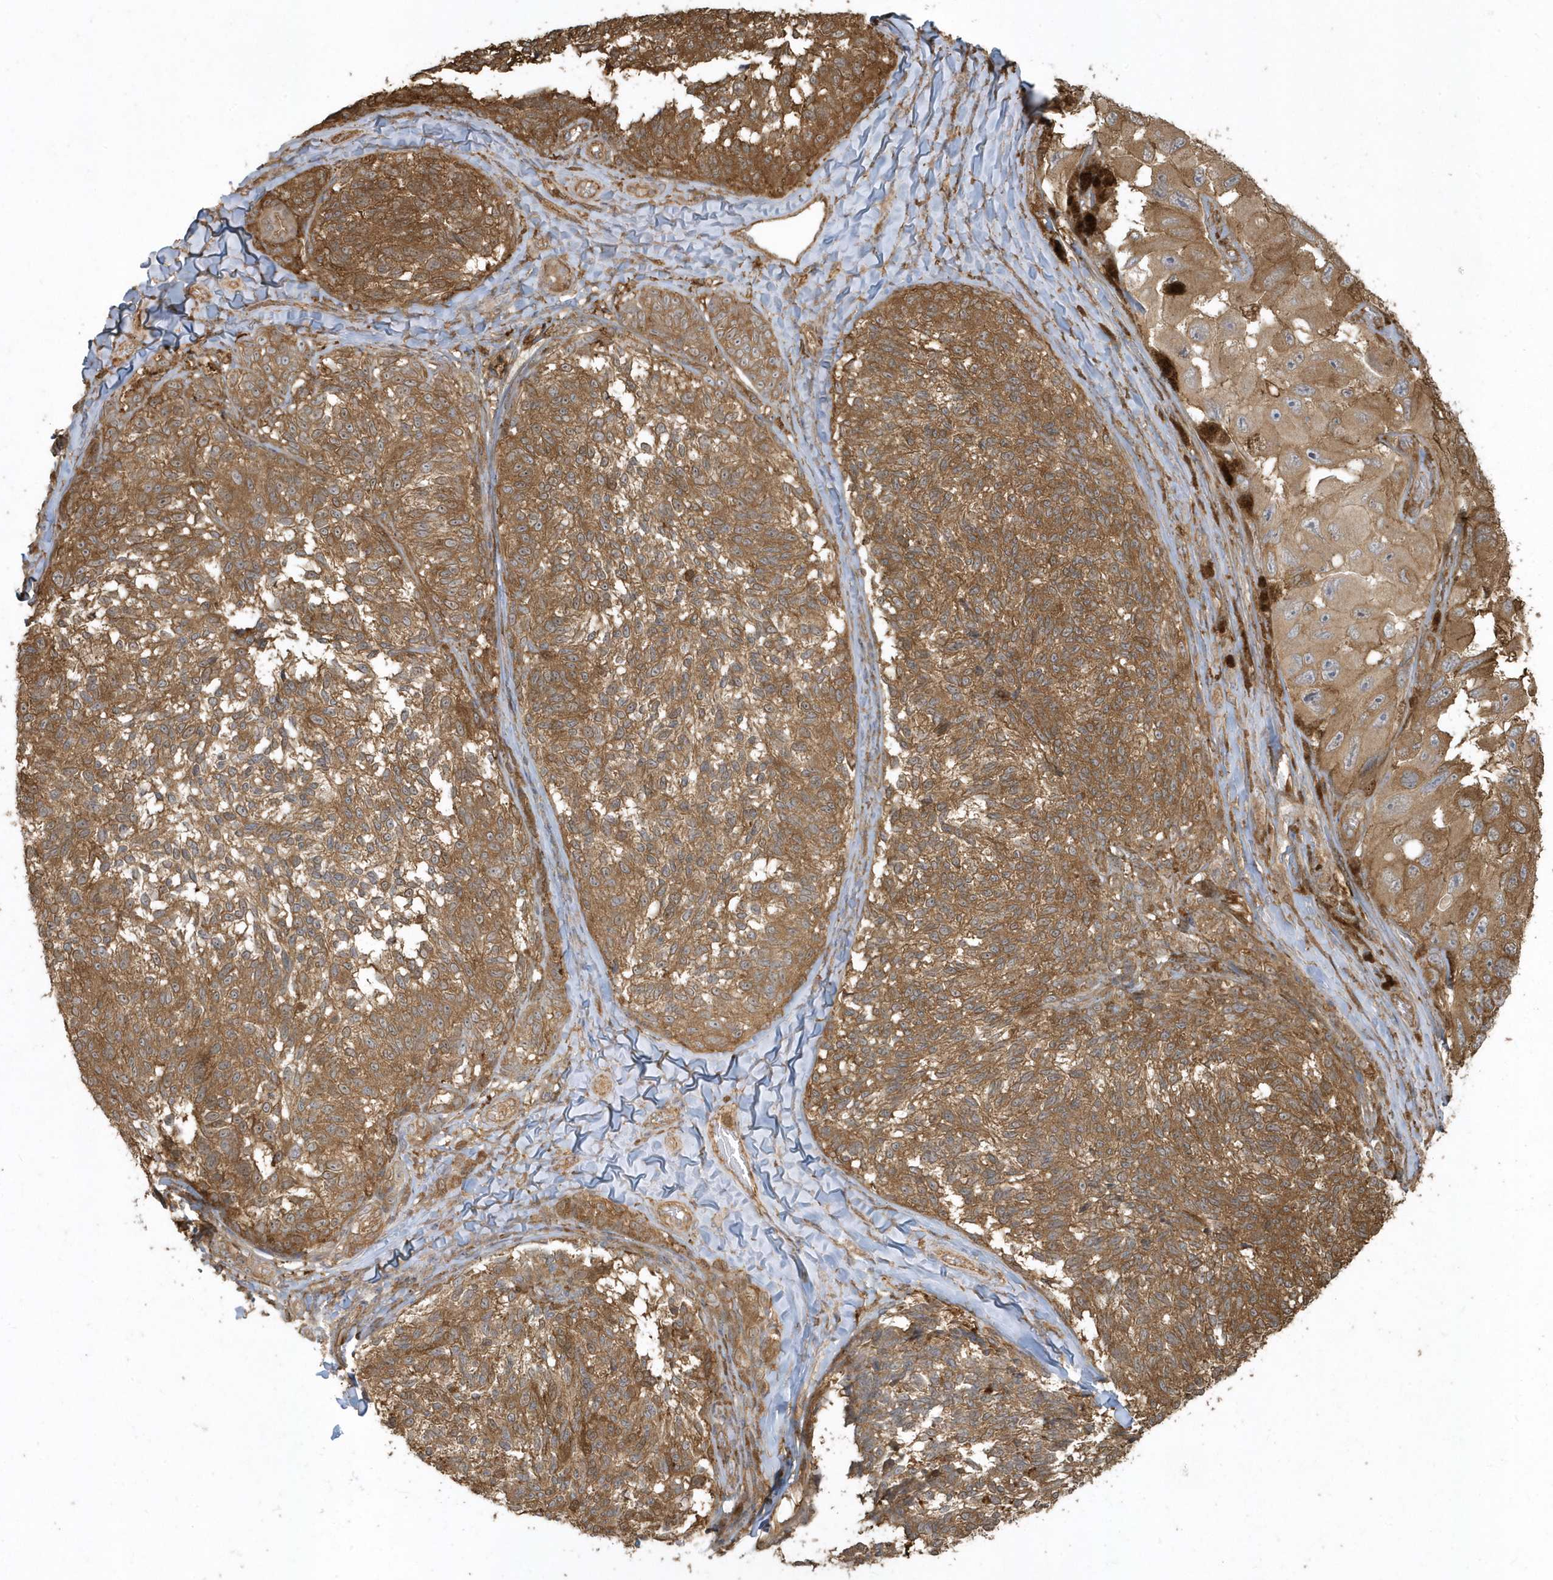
{"staining": {"intensity": "strong", "quantity": ">75%", "location": "cytoplasmic/membranous"}, "tissue": "melanoma", "cell_type": "Tumor cells", "image_type": "cancer", "snomed": [{"axis": "morphology", "description": "Malignant melanoma, NOS"}, {"axis": "topography", "description": "Skin"}], "caption": "Immunohistochemistry histopathology image of human malignant melanoma stained for a protein (brown), which exhibits high levels of strong cytoplasmic/membranous staining in about >75% of tumor cells.", "gene": "HNMT", "patient": {"sex": "female", "age": 73}}